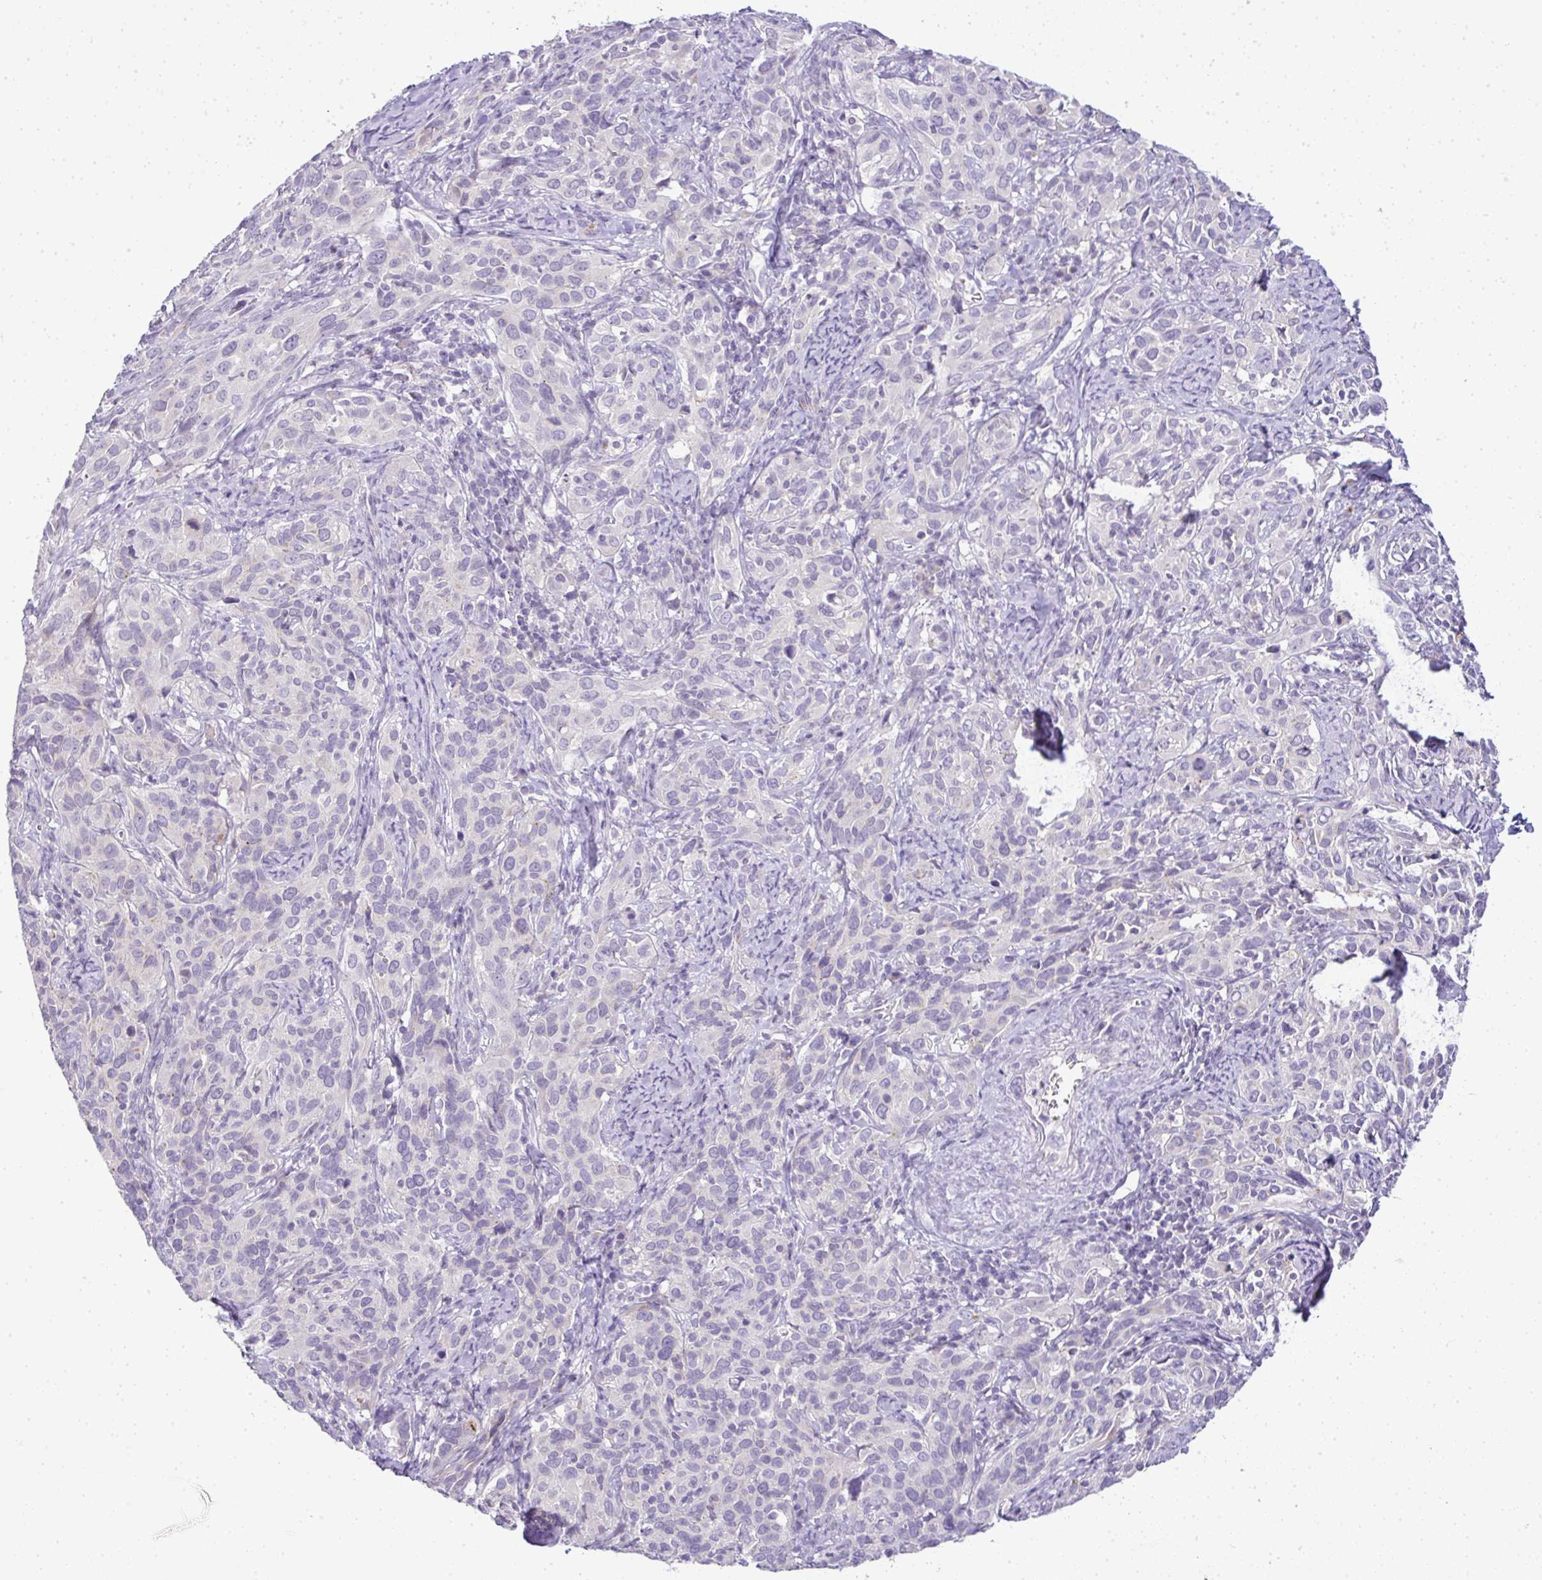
{"staining": {"intensity": "negative", "quantity": "none", "location": "none"}, "tissue": "cervical cancer", "cell_type": "Tumor cells", "image_type": "cancer", "snomed": [{"axis": "morphology", "description": "Squamous cell carcinoma, NOS"}, {"axis": "topography", "description": "Cervix"}], "caption": "Immunohistochemistry of cervical cancer shows no staining in tumor cells.", "gene": "CMPK1", "patient": {"sex": "female", "age": 51}}